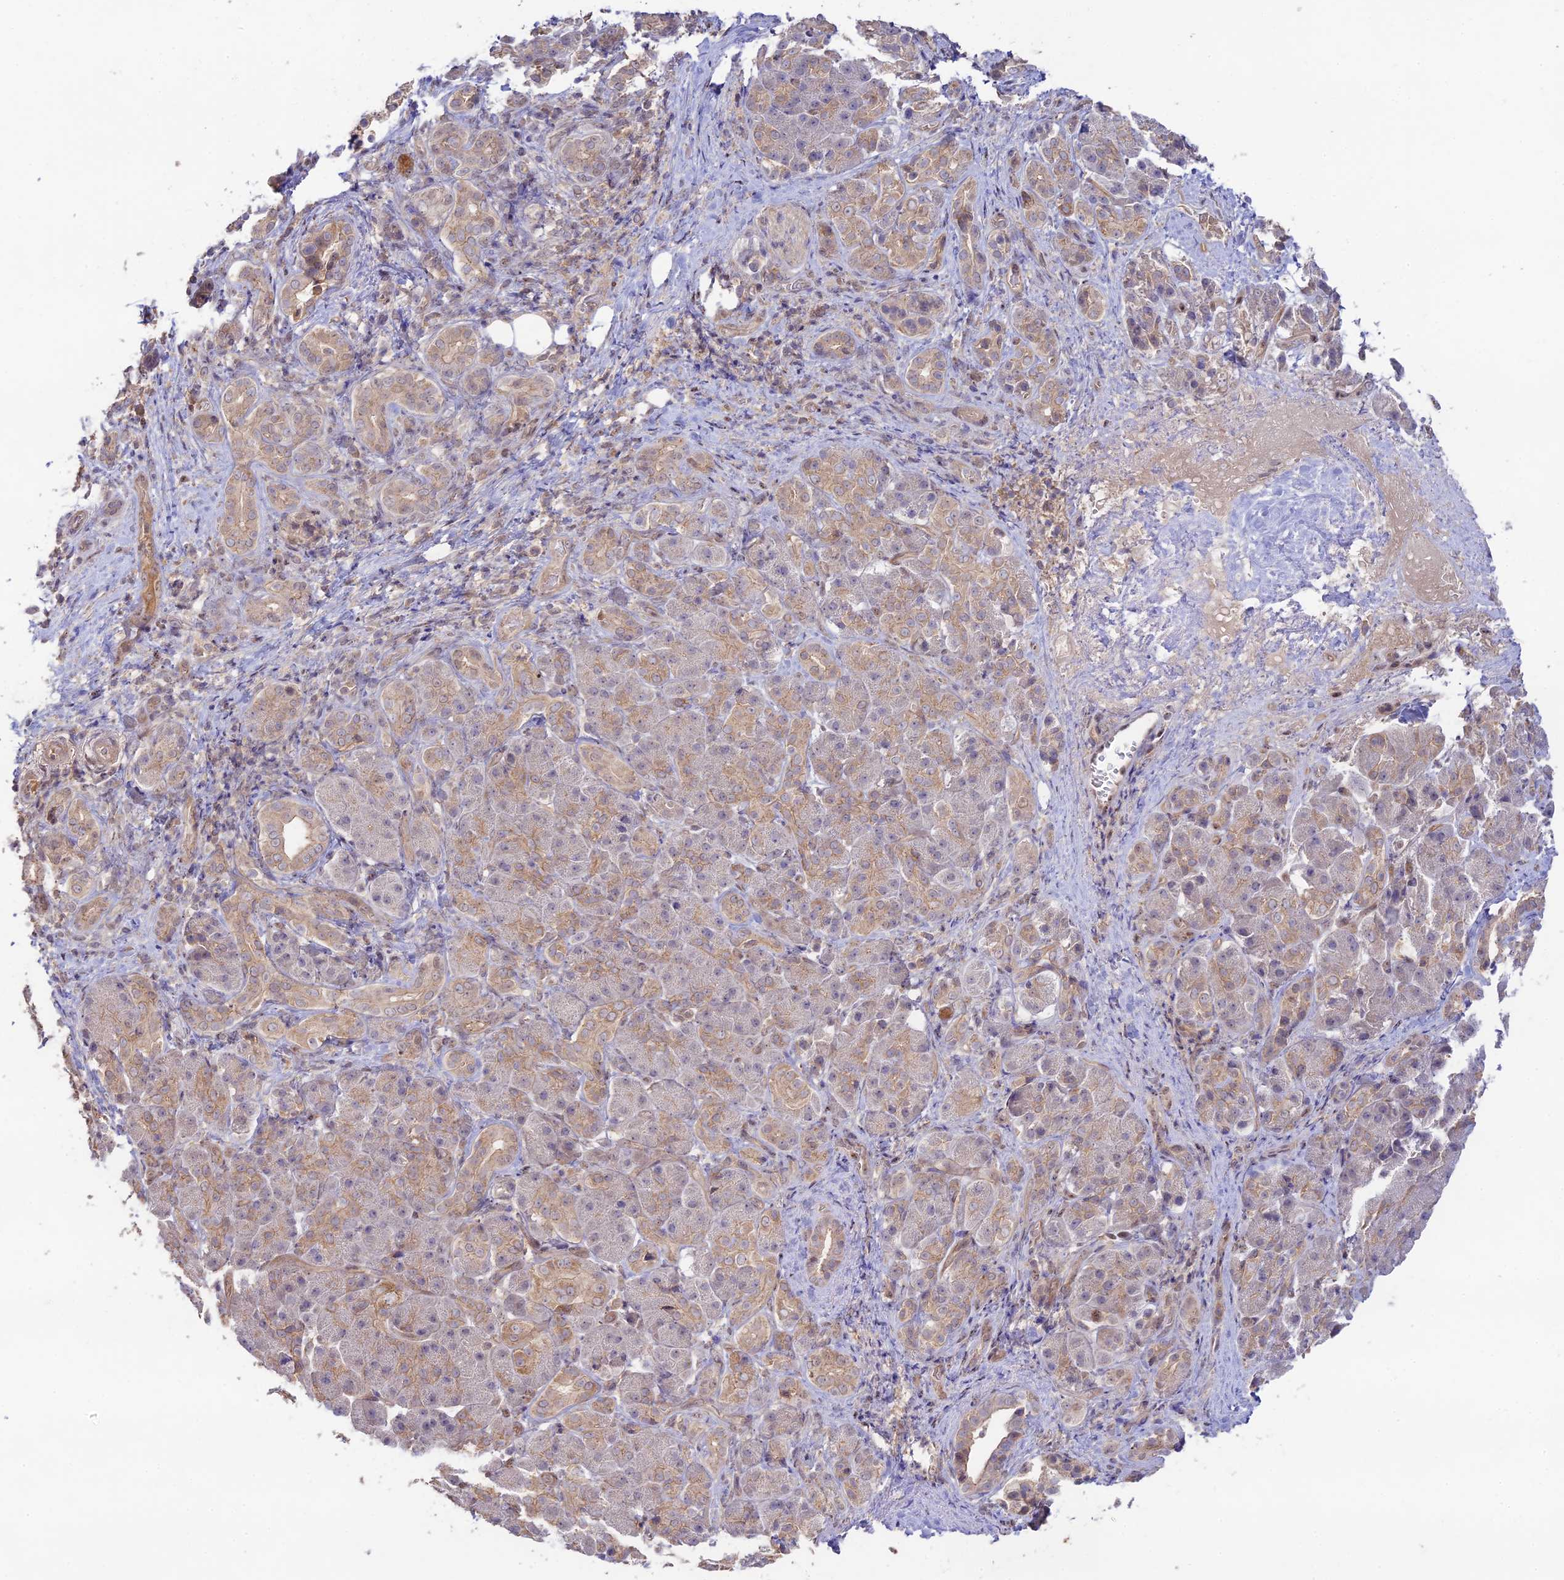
{"staining": {"intensity": "weak", "quantity": ">75%", "location": "cytoplasmic/membranous"}, "tissue": "pancreatic cancer", "cell_type": "Tumor cells", "image_type": "cancer", "snomed": [{"axis": "morphology", "description": "Adenocarcinoma, NOS"}, {"axis": "topography", "description": "Pancreas"}], "caption": "Adenocarcinoma (pancreatic) stained with IHC demonstrates weak cytoplasmic/membranous staining in approximately >75% of tumor cells. The staining is performed using DAB (3,3'-diaminobenzidine) brown chromogen to label protein expression. The nuclei are counter-stained blue using hematoxylin.", "gene": "CLCF1", "patient": {"sex": "male", "age": 78}}